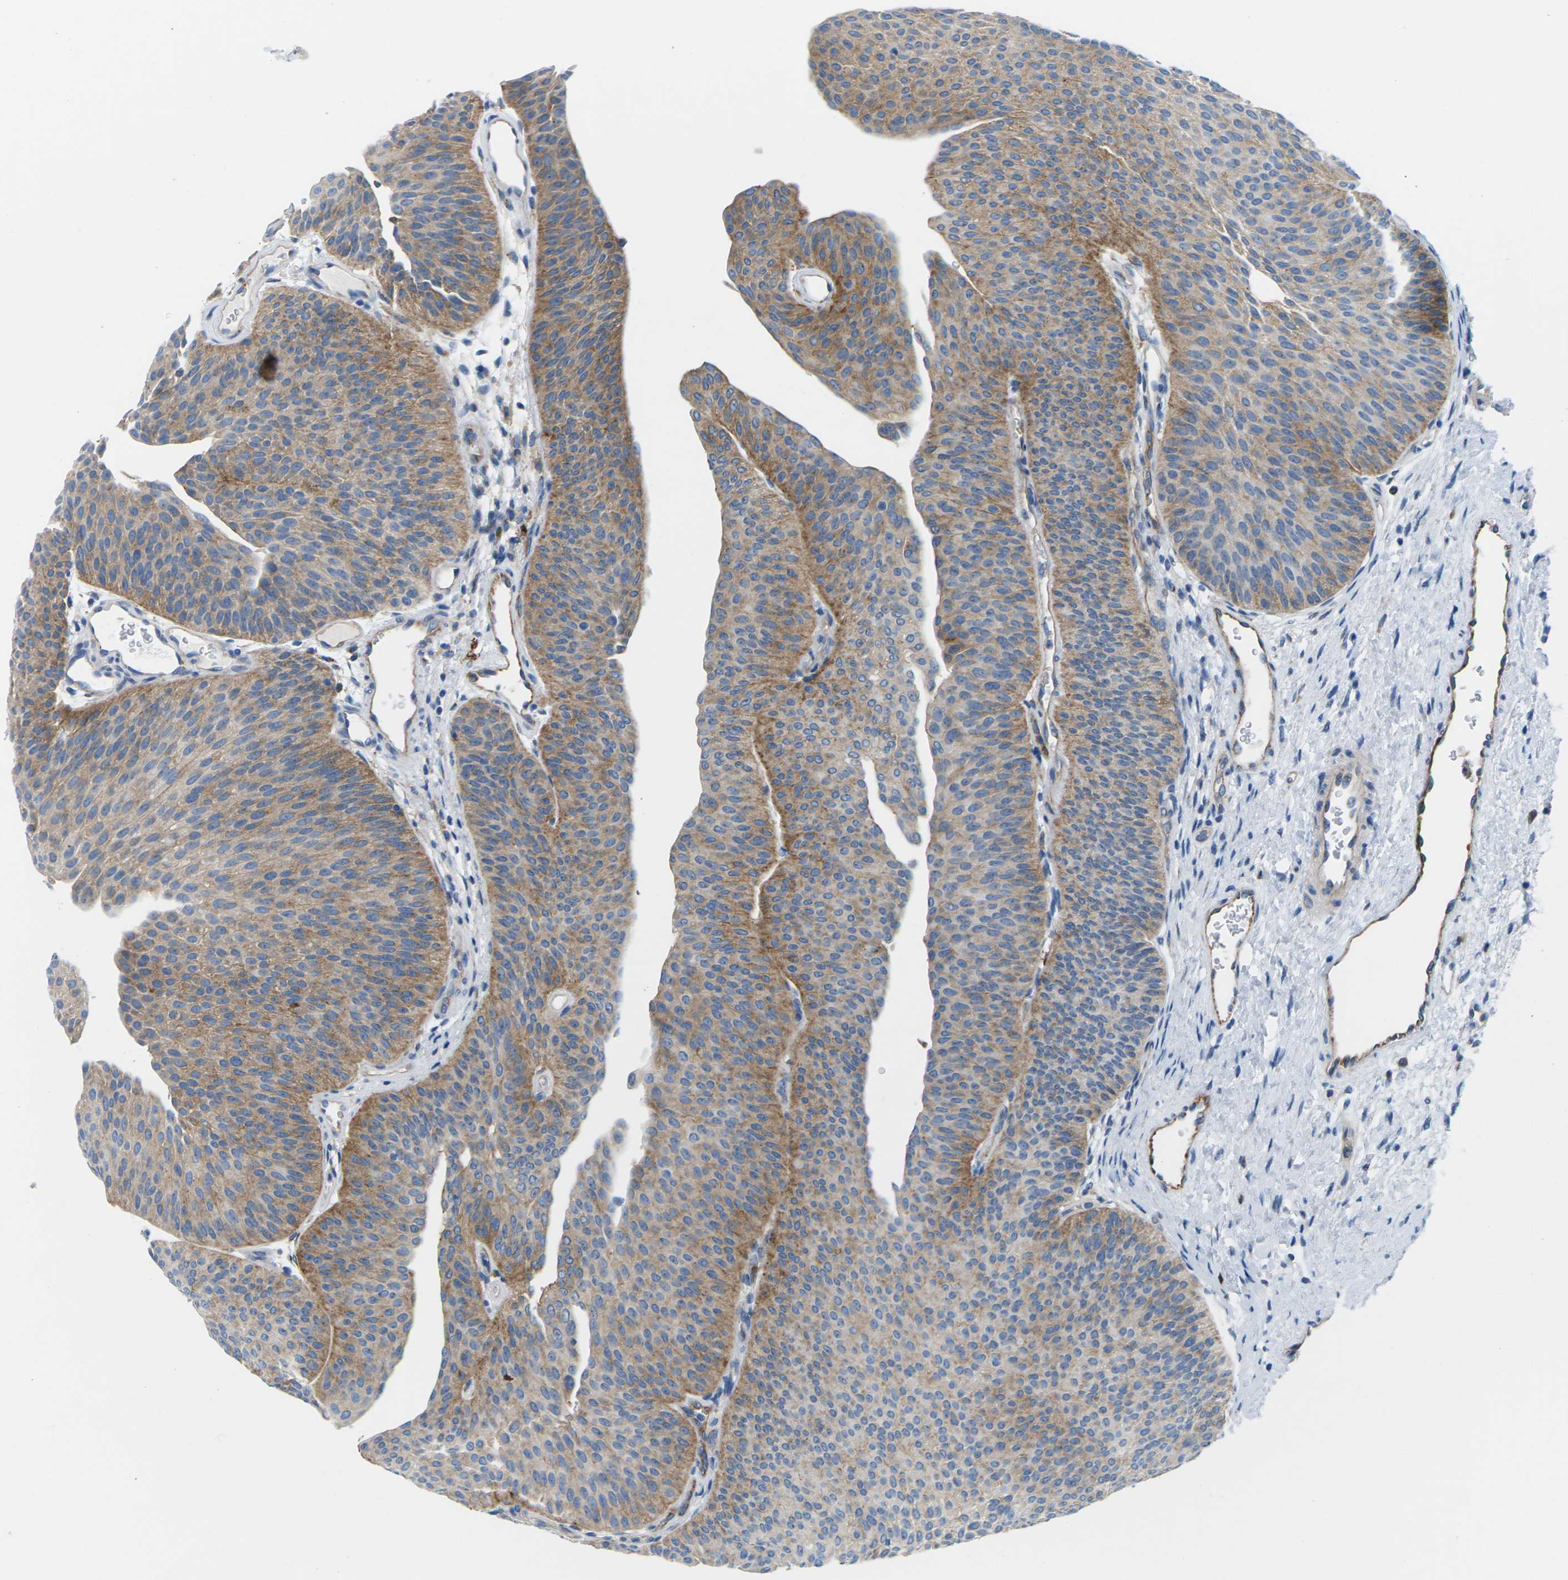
{"staining": {"intensity": "moderate", "quantity": "25%-75%", "location": "cytoplasmic/membranous"}, "tissue": "urothelial cancer", "cell_type": "Tumor cells", "image_type": "cancer", "snomed": [{"axis": "morphology", "description": "Urothelial carcinoma, Low grade"}, {"axis": "topography", "description": "Urinary bladder"}], "caption": "This is a micrograph of IHC staining of urothelial carcinoma (low-grade), which shows moderate expression in the cytoplasmic/membranous of tumor cells.", "gene": "SYNGR2", "patient": {"sex": "female", "age": 60}}